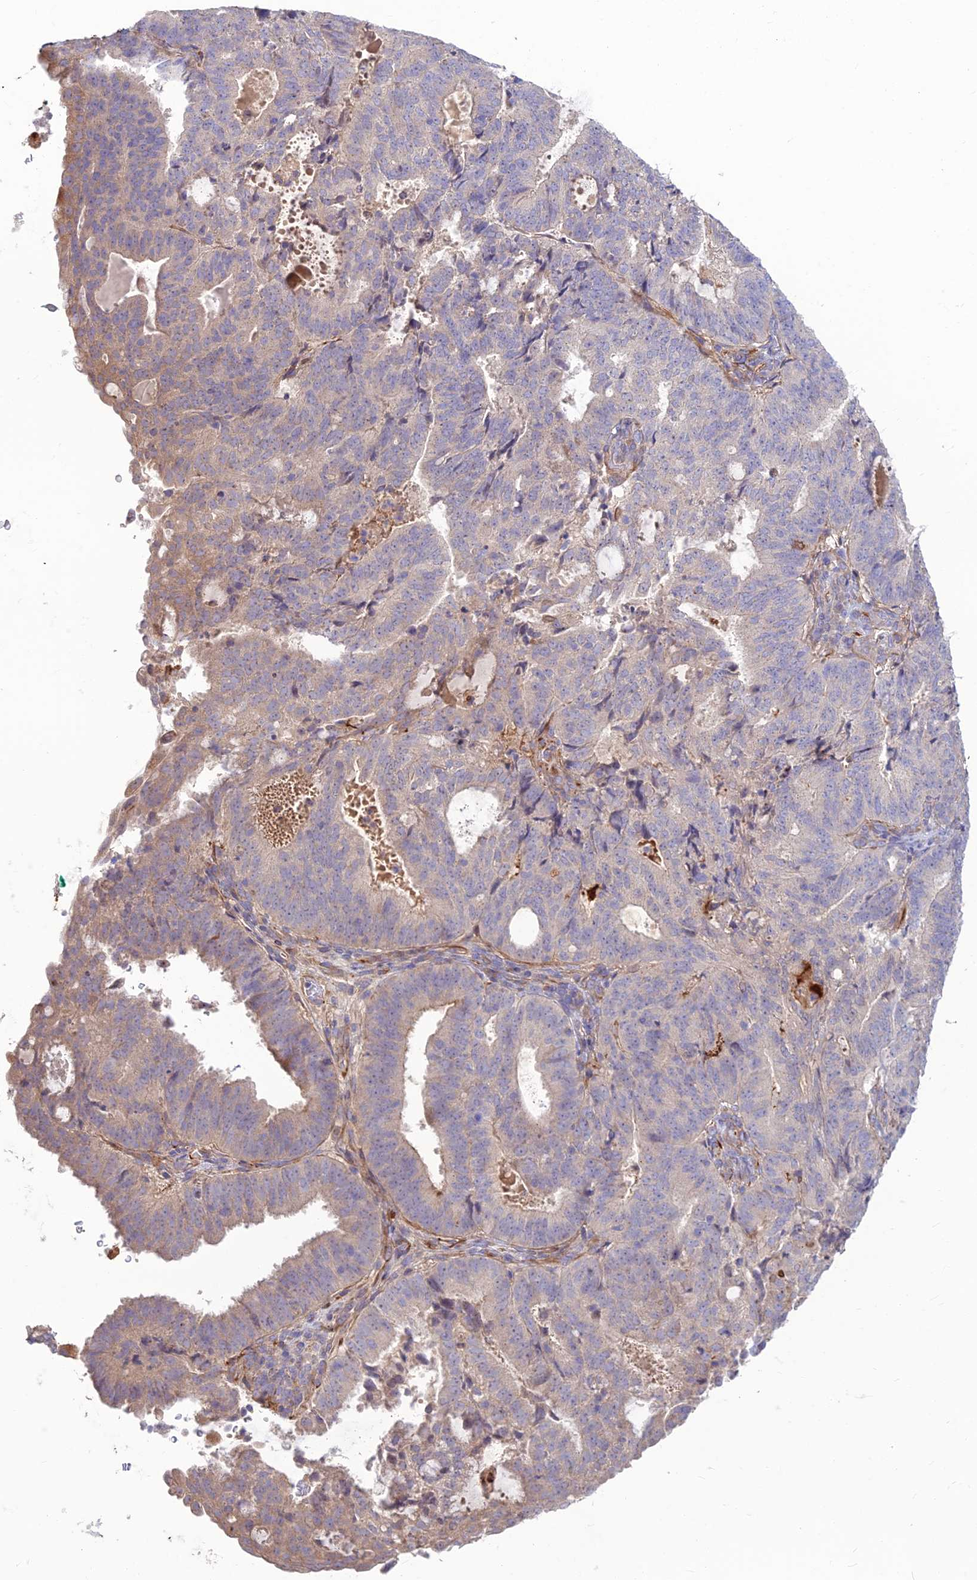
{"staining": {"intensity": "weak", "quantity": "<25%", "location": "cytoplasmic/membranous"}, "tissue": "endometrial cancer", "cell_type": "Tumor cells", "image_type": "cancer", "snomed": [{"axis": "morphology", "description": "Adenocarcinoma, NOS"}, {"axis": "topography", "description": "Endometrium"}], "caption": "IHC of human endometrial adenocarcinoma reveals no staining in tumor cells.", "gene": "ST8SIA5", "patient": {"sex": "female", "age": 70}}